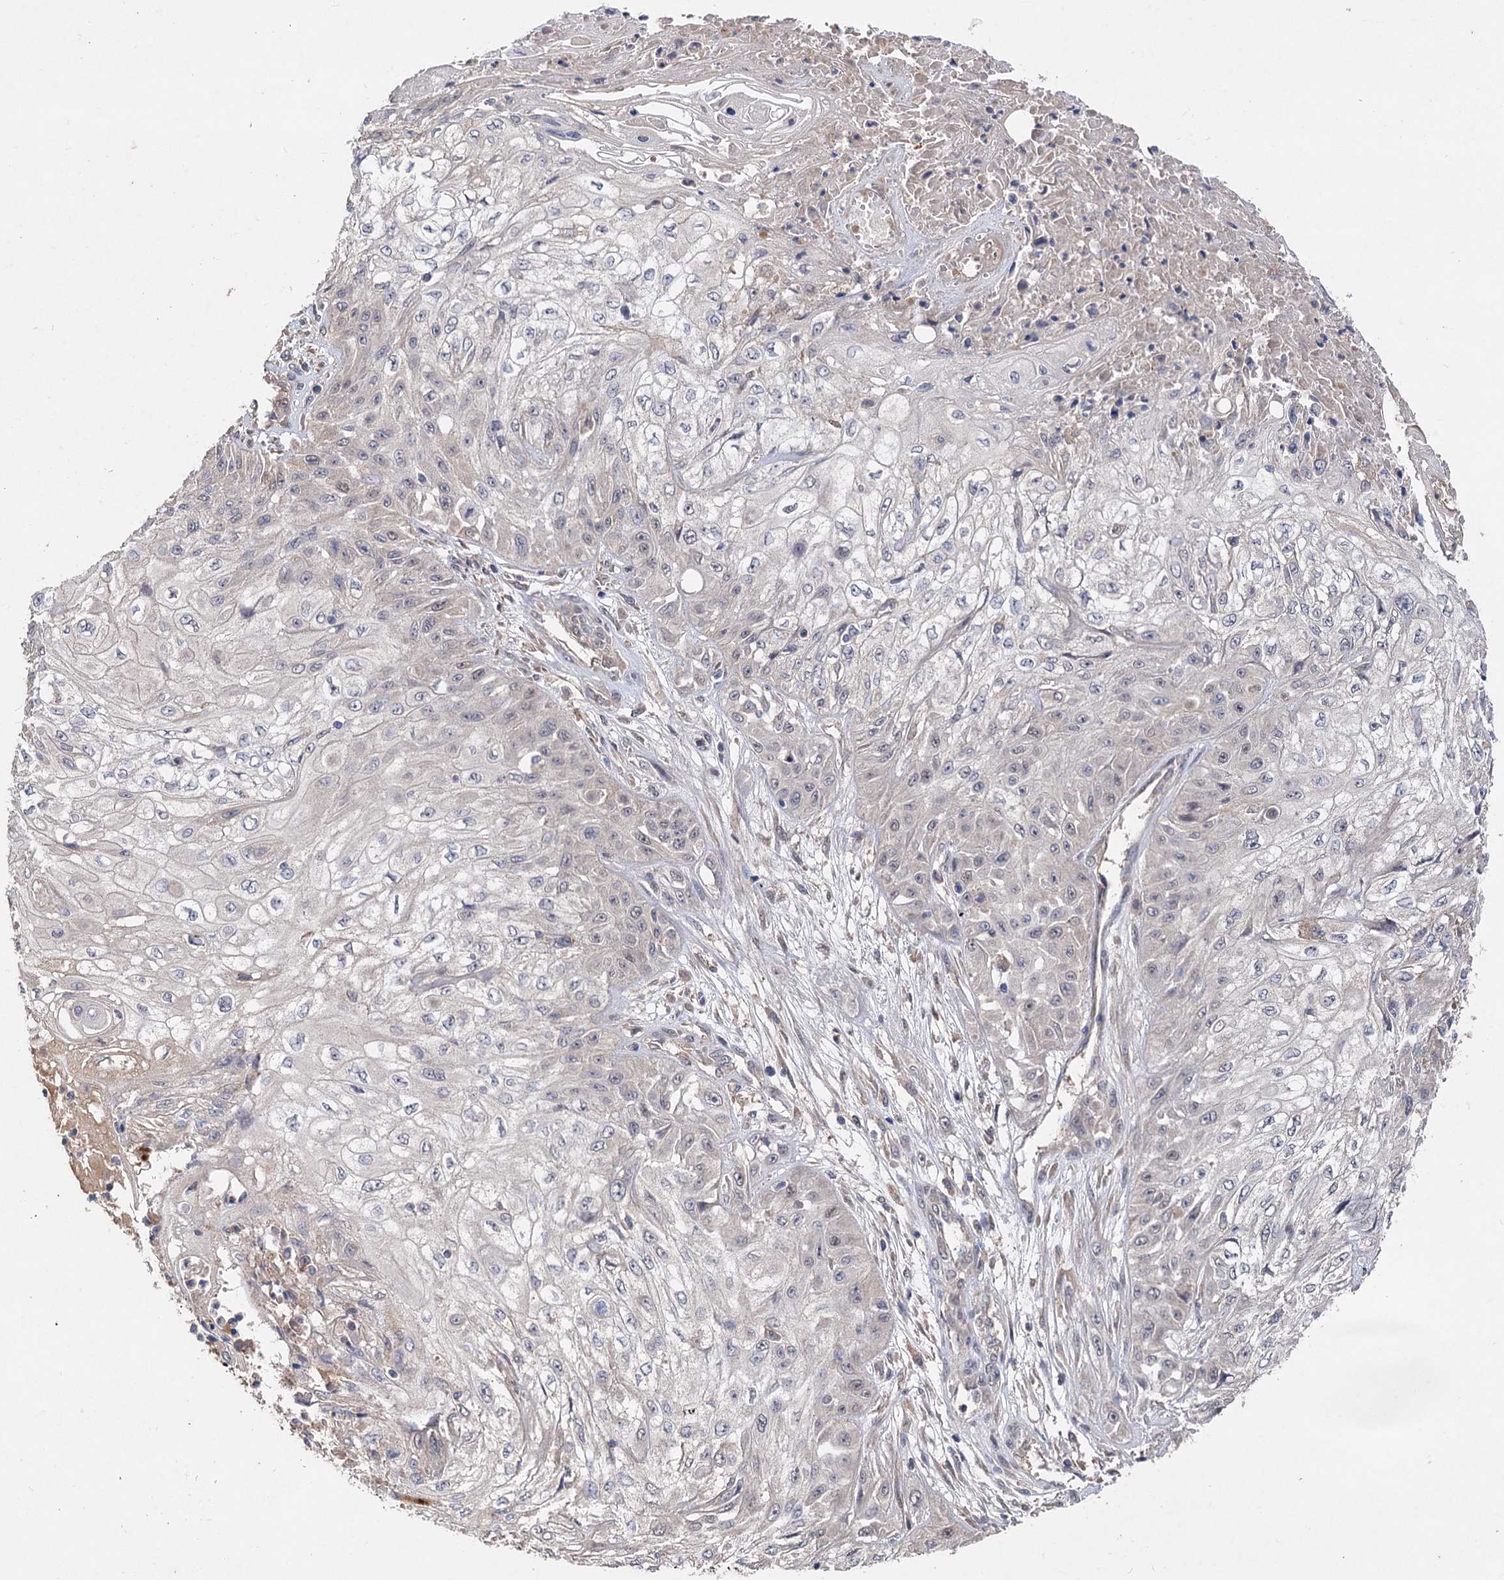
{"staining": {"intensity": "negative", "quantity": "none", "location": "none"}, "tissue": "skin cancer", "cell_type": "Tumor cells", "image_type": "cancer", "snomed": [{"axis": "morphology", "description": "Squamous cell carcinoma, NOS"}, {"axis": "morphology", "description": "Squamous cell carcinoma, metastatic, NOS"}, {"axis": "topography", "description": "Skin"}, {"axis": "topography", "description": "Lymph node"}], "caption": "Immunohistochemistry (IHC) of human skin cancer (squamous cell carcinoma) demonstrates no positivity in tumor cells.", "gene": "NUDCD2", "patient": {"sex": "male", "age": 75}}